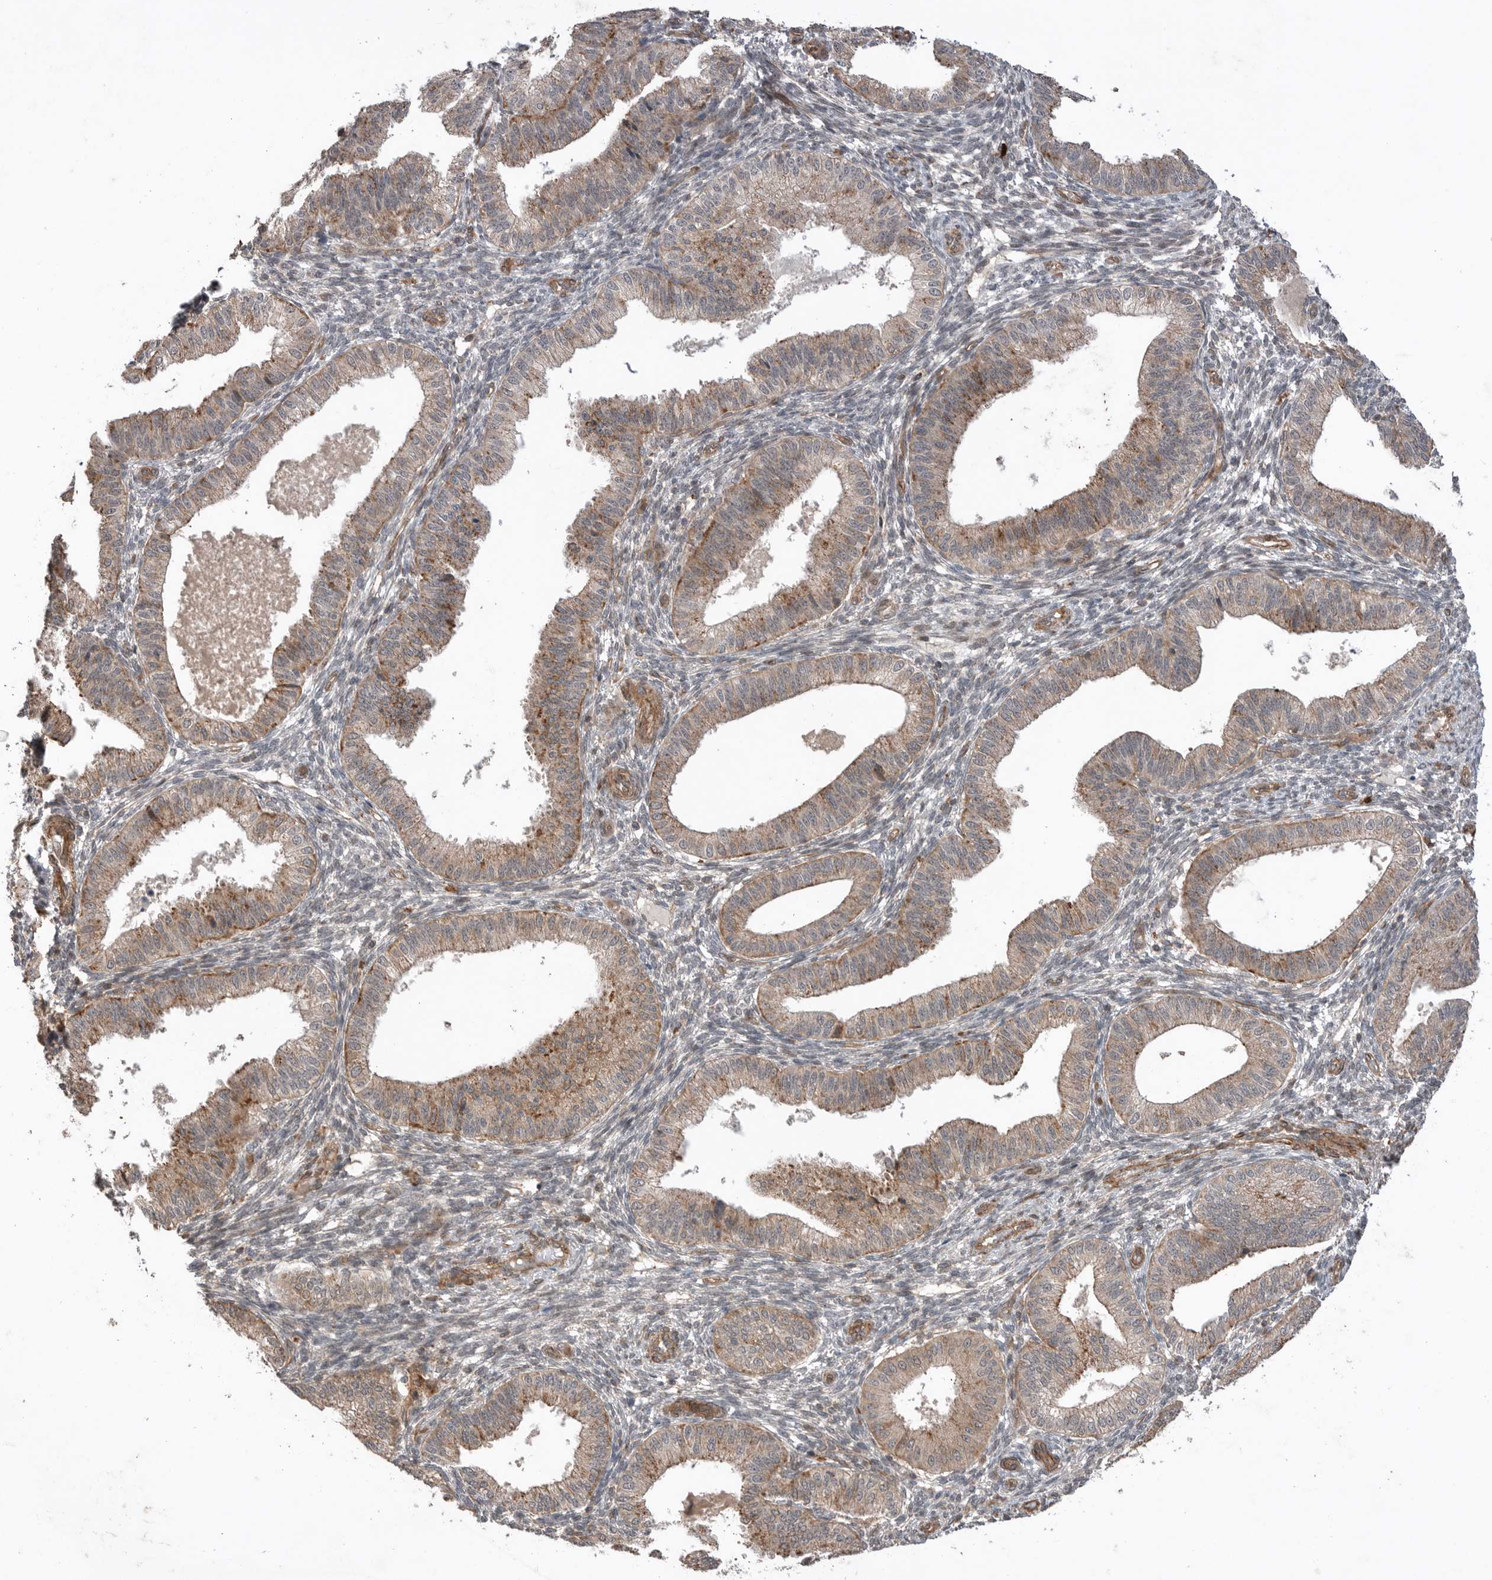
{"staining": {"intensity": "negative", "quantity": "none", "location": "none"}, "tissue": "endometrium", "cell_type": "Cells in endometrial stroma", "image_type": "normal", "snomed": [{"axis": "morphology", "description": "Normal tissue, NOS"}, {"axis": "topography", "description": "Endometrium"}], "caption": "Immunohistochemistry of unremarkable endometrium shows no expression in cells in endometrial stroma. The staining was performed using DAB to visualize the protein expression in brown, while the nuclei were stained in blue with hematoxylin (Magnification: 20x).", "gene": "PEAK1", "patient": {"sex": "female", "age": 39}}